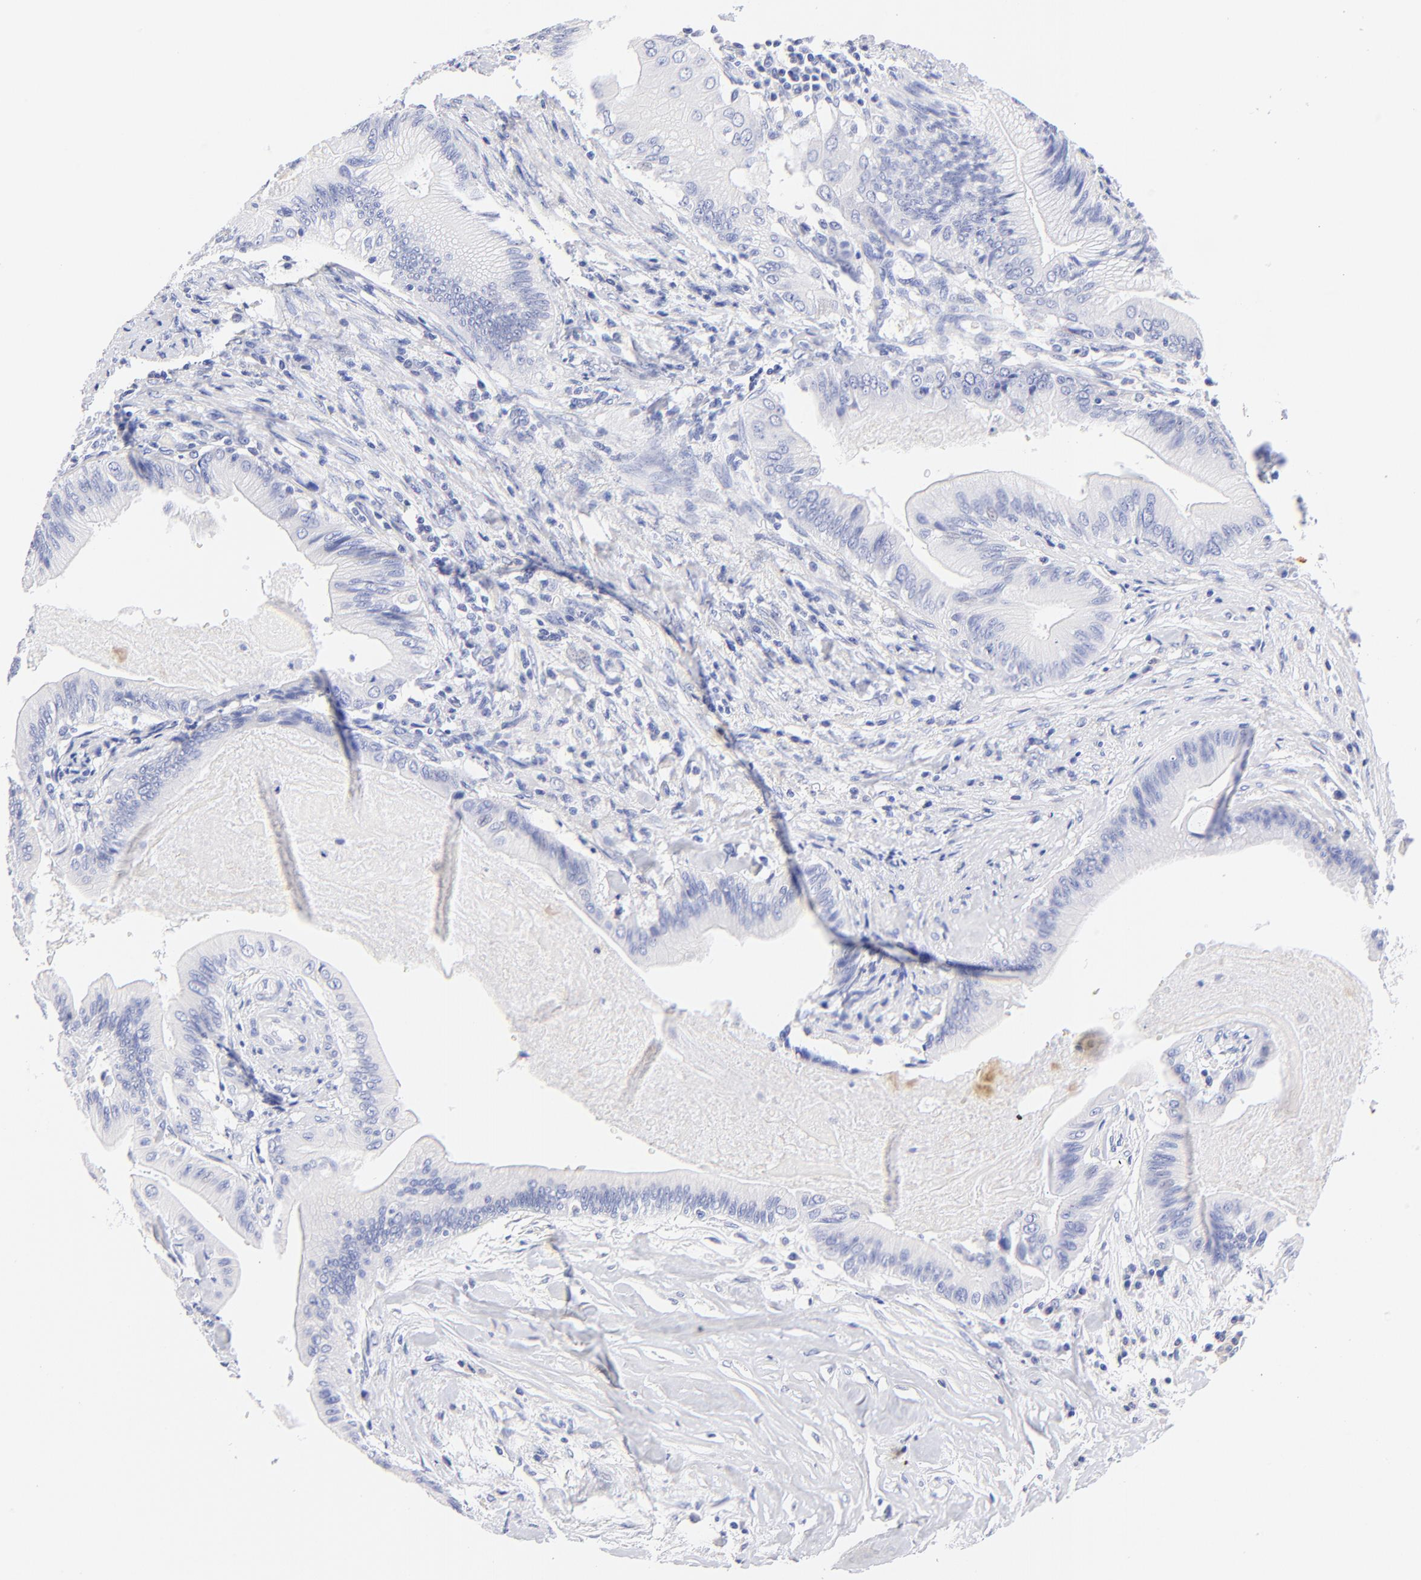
{"staining": {"intensity": "negative", "quantity": "none", "location": "none"}, "tissue": "liver cancer", "cell_type": "Tumor cells", "image_type": "cancer", "snomed": [{"axis": "morphology", "description": "Cholangiocarcinoma"}, {"axis": "topography", "description": "Liver"}], "caption": "This histopathology image is of liver cancer (cholangiocarcinoma) stained with IHC to label a protein in brown with the nuclei are counter-stained blue. There is no staining in tumor cells.", "gene": "HORMAD2", "patient": {"sex": "male", "age": 58}}